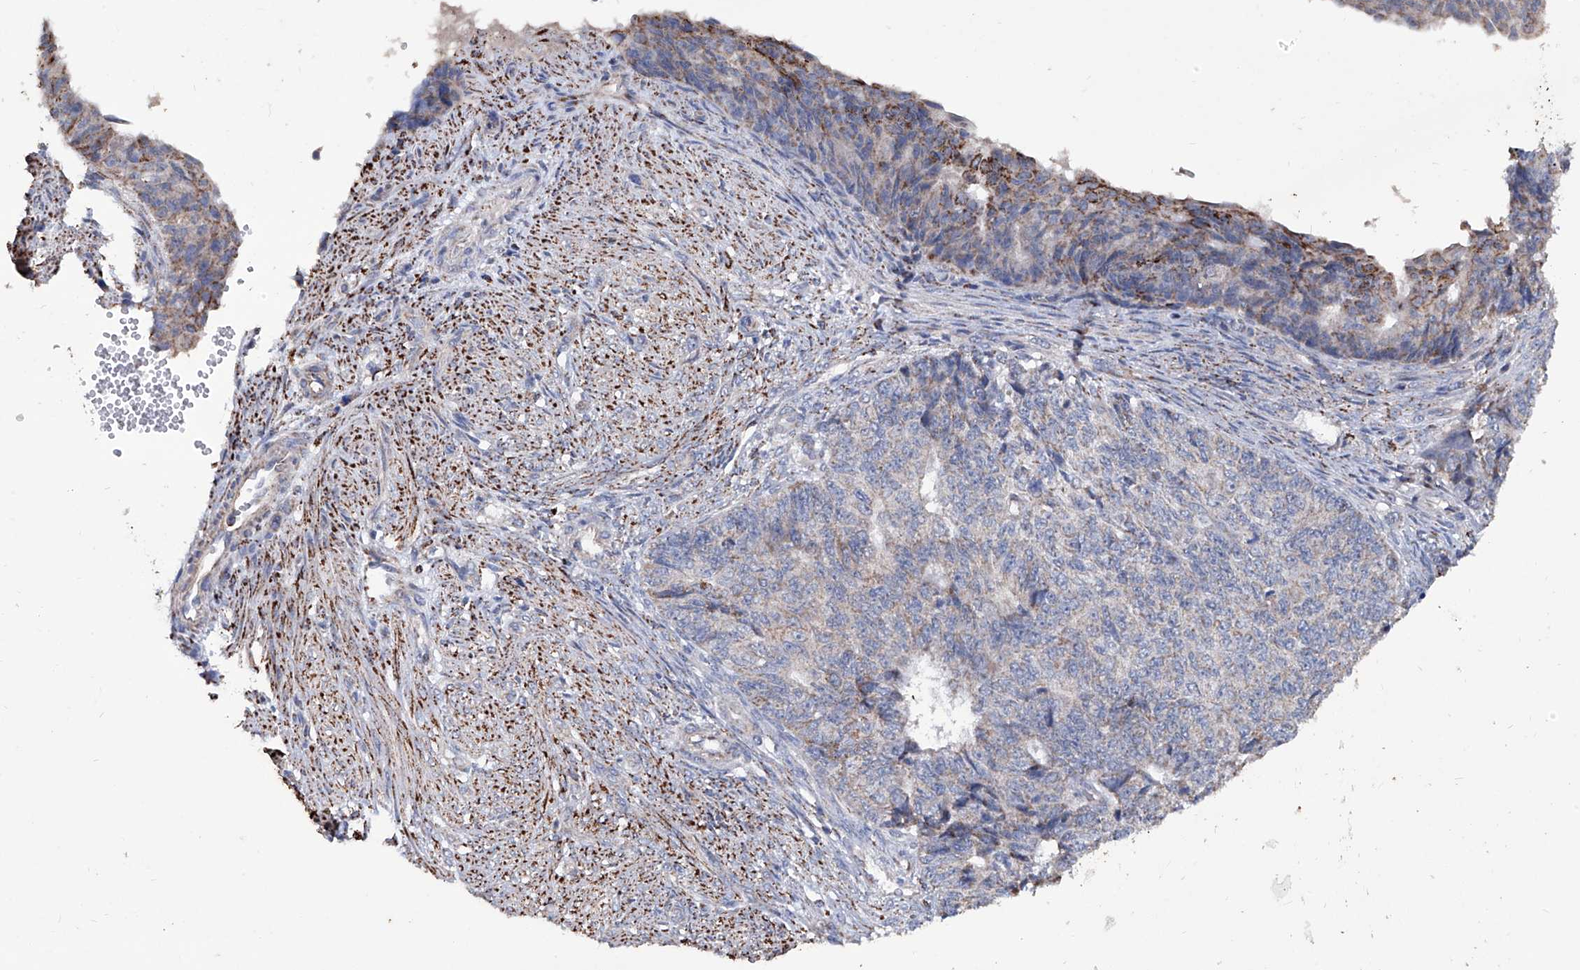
{"staining": {"intensity": "moderate", "quantity": "<25%", "location": "cytoplasmic/membranous"}, "tissue": "endometrial cancer", "cell_type": "Tumor cells", "image_type": "cancer", "snomed": [{"axis": "morphology", "description": "Adenocarcinoma, NOS"}, {"axis": "topography", "description": "Endometrium"}], "caption": "Immunohistochemical staining of human endometrial cancer exhibits moderate cytoplasmic/membranous protein positivity in approximately <25% of tumor cells. The staining was performed using DAB to visualize the protein expression in brown, while the nuclei were stained in blue with hematoxylin (Magnification: 20x).", "gene": "NHS", "patient": {"sex": "female", "age": 32}}